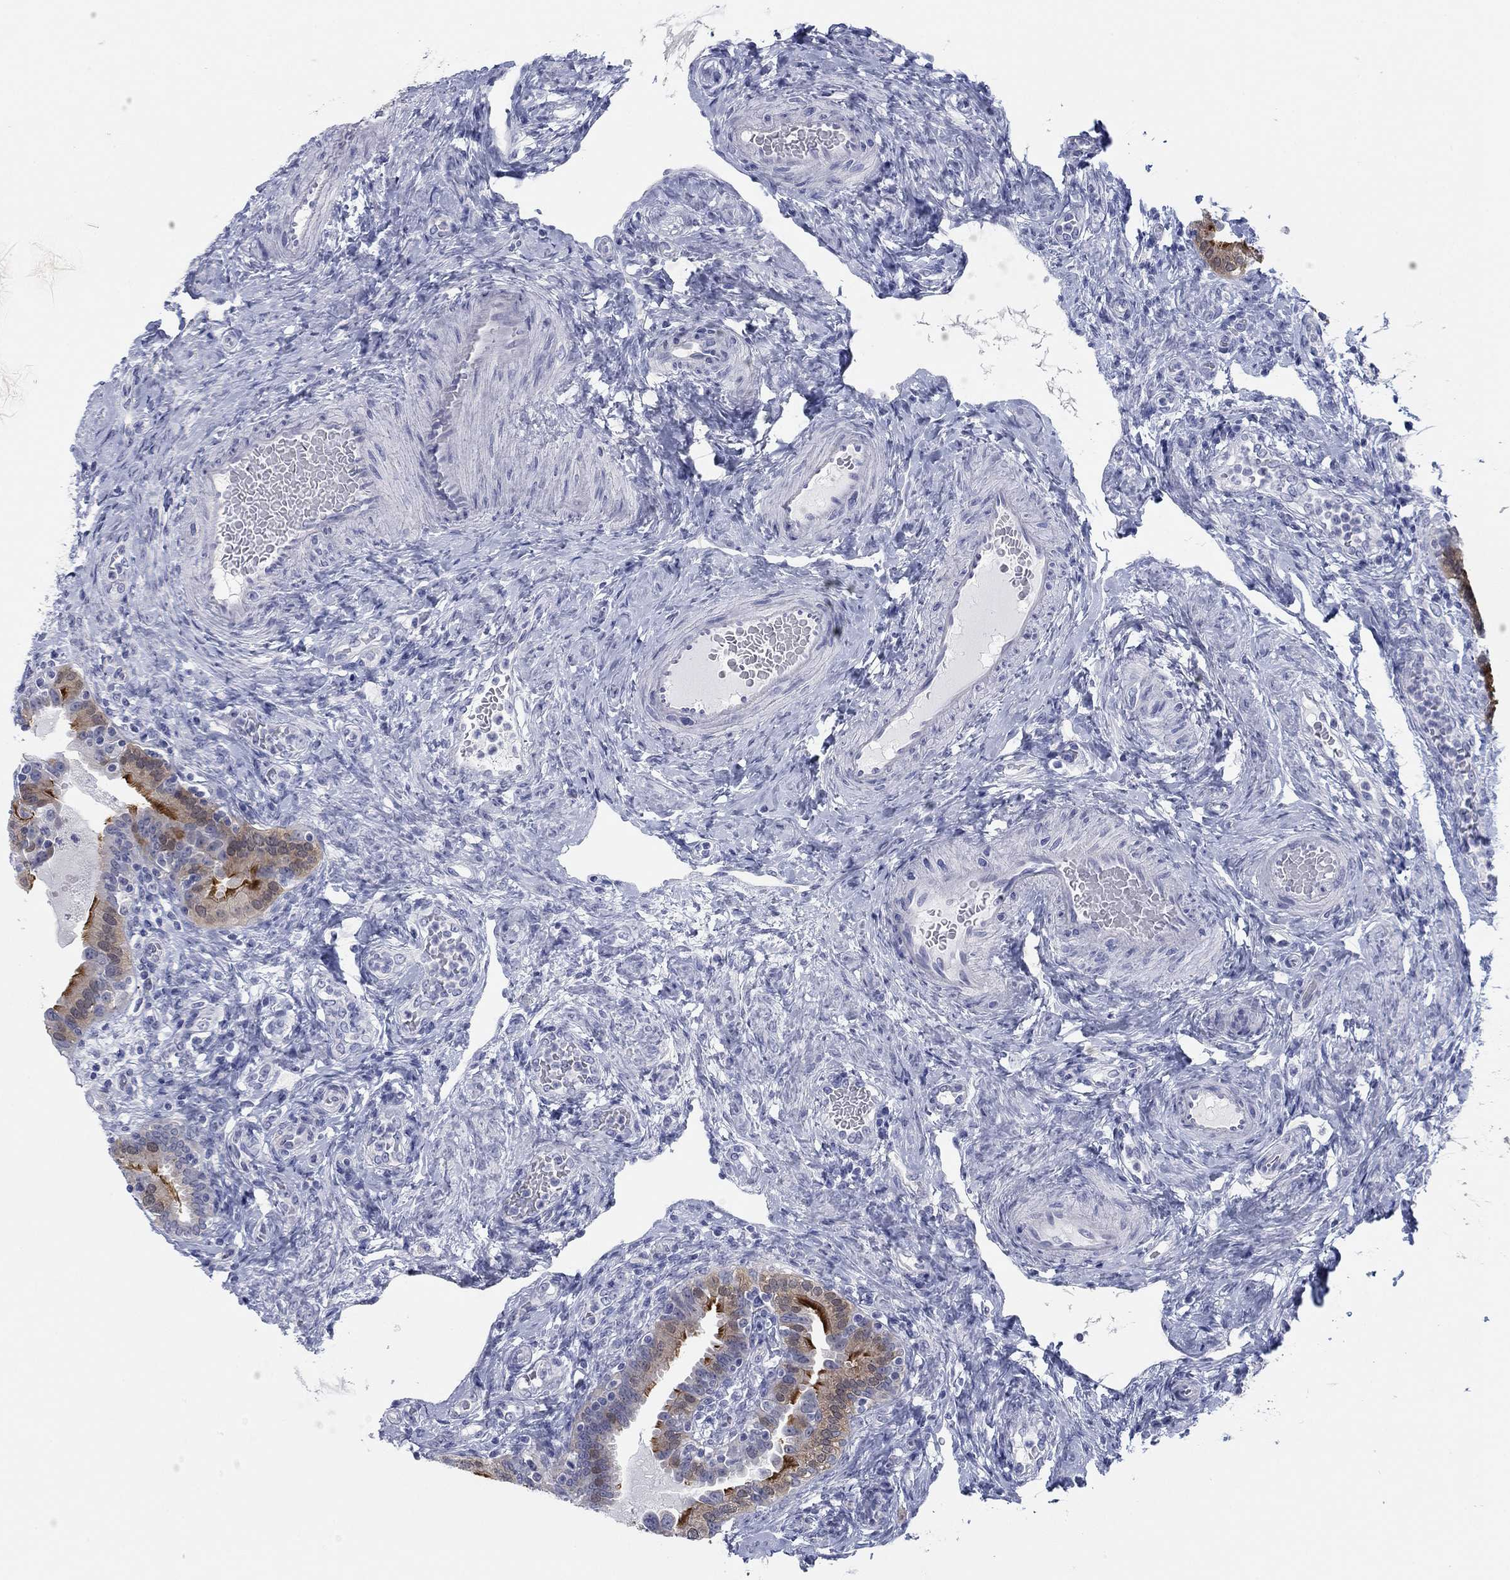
{"staining": {"intensity": "strong", "quantity": "<25%", "location": "cytoplasmic/membranous"}, "tissue": "fallopian tube", "cell_type": "Glandular cells", "image_type": "normal", "snomed": [{"axis": "morphology", "description": "Normal tissue, NOS"}, {"axis": "topography", "description": "Fallopian tube"}, {"axis": "topography", "description": "Ovary"}], "caption": "DAB immunohistochemical staining of benign fallopian tube shows strong cytoplasmic/membranous protein expression in approximately <25% of glandular cells. Using DAB (brown) and hematoxylin (blue) stains, captured at high magnification using brightfield microscopy.", "gene": "DNAL1", "patient": {"sex": "female", "age": 41}}